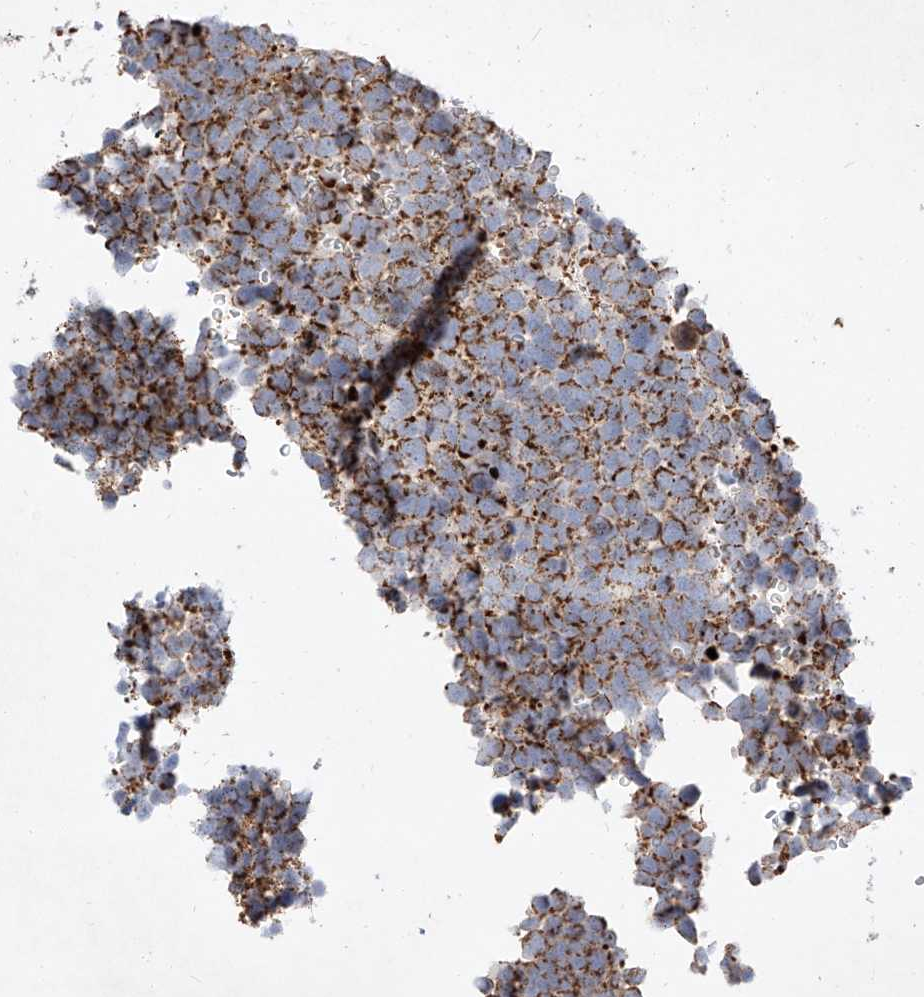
{"staining": {"intensity": "strong", "quantity": ">75%", "location": "cytoplasmic/membranous"}, "tissue": "urothelial cancer", "cell_type": "Tumor cells", "image_type": "cancer", "snomed": [{"axis": "morphology", "description": "Urothelial carcinoma, High grade"}, {"axis": "topography", "description": "Urinary bladder"}], "caption": "Immunohistochemical staining of human urothelial cancer shows high levels of strong cytoplasmic/membranous protein positivity in approximately >75% of tumor cells.", "gene": "OSGEPL1", "patient": {"sex": "female", "age": 82}}